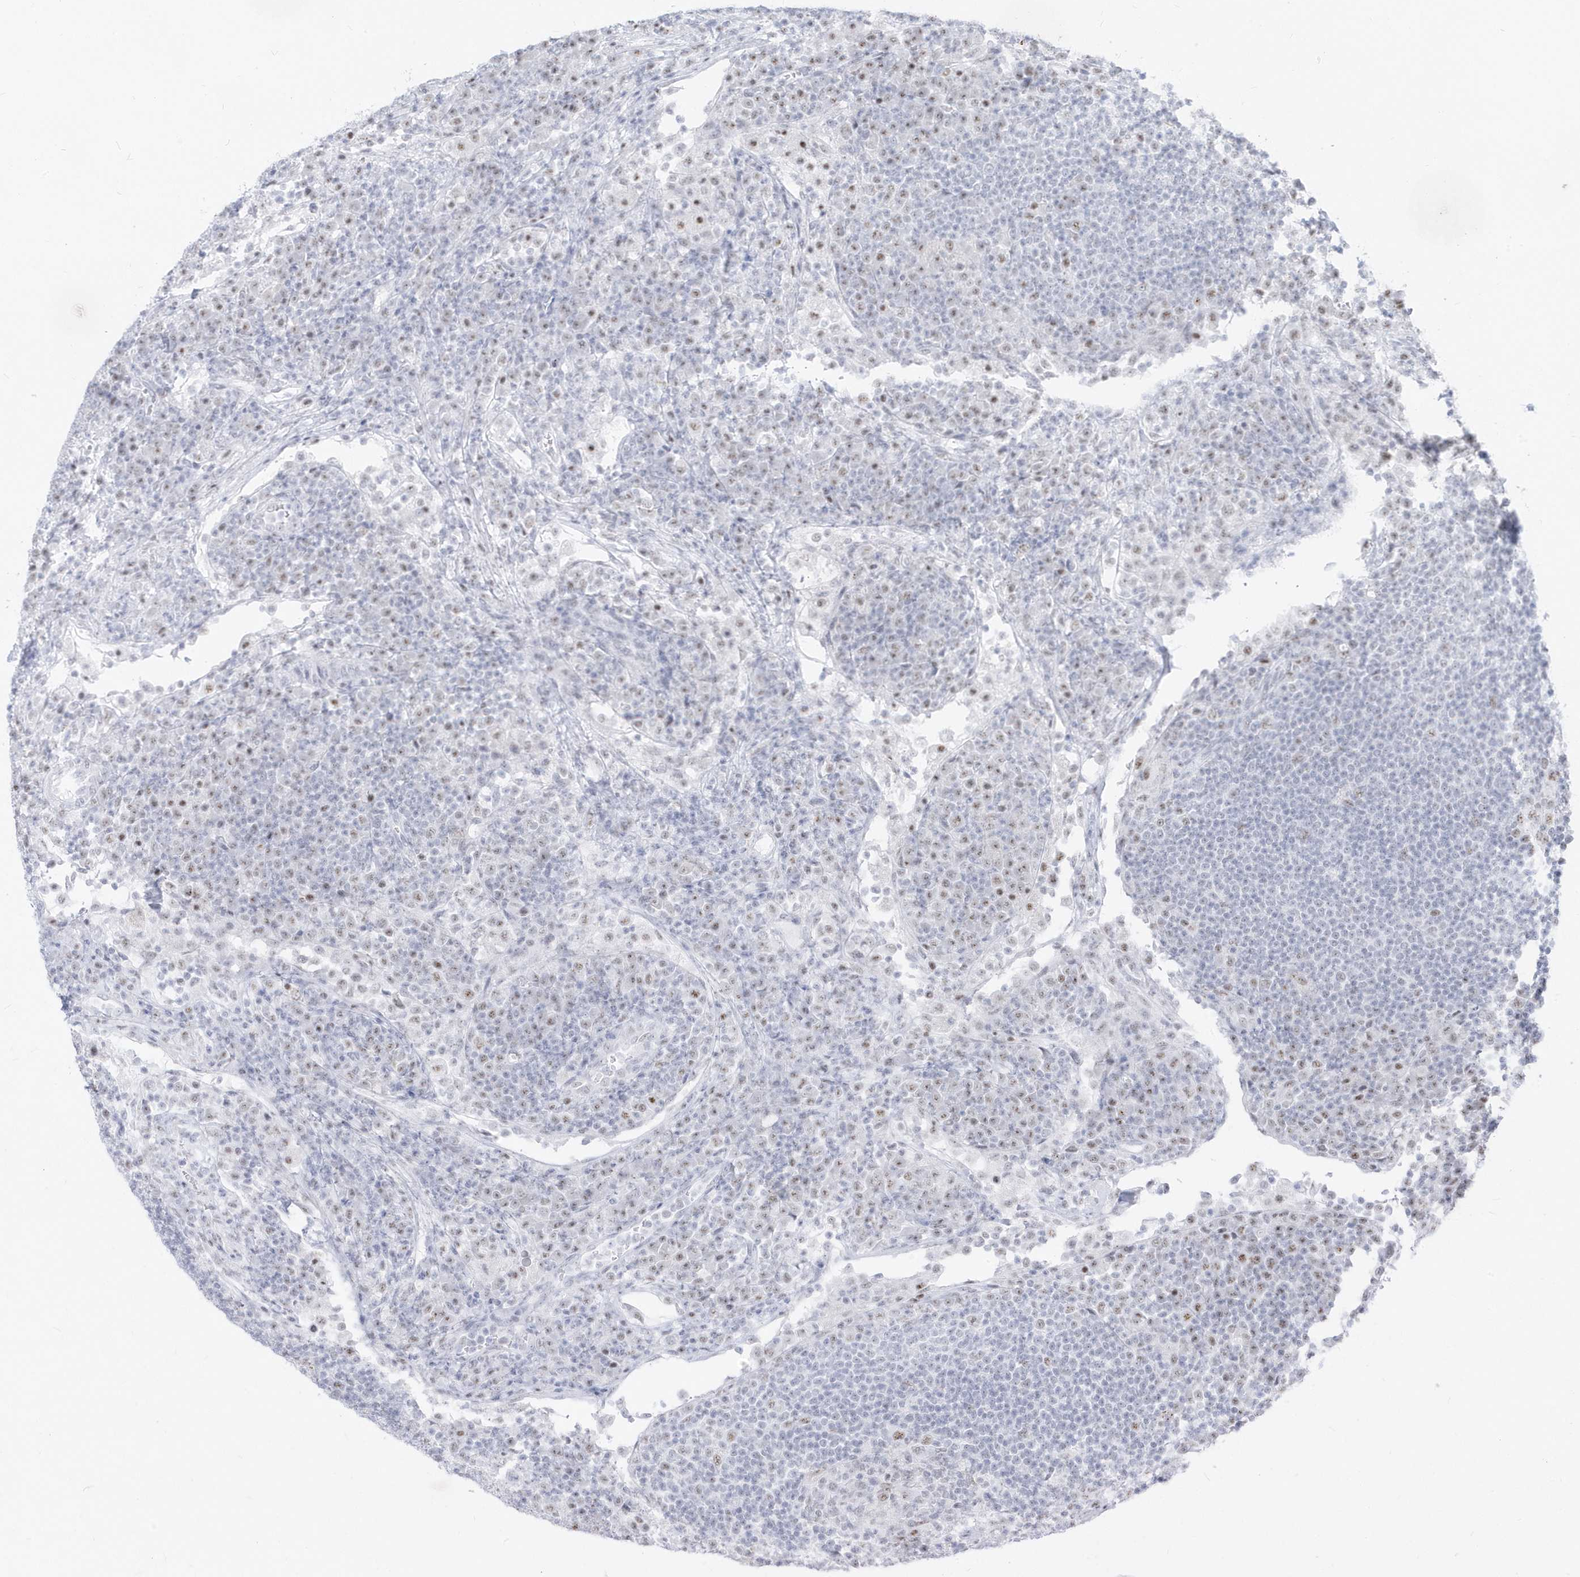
{"staining": {"intensity": "negative", "quantity": "none", "location": "none"}, "tissue": "lymph node", "cell_type": "Germinal center cells", "image_type": "normal", "snomed": [{"axis": "morphology", "description": "Normal tissue, NOS"}, {"axis": "topography", "description": "Lymph node"}], "caption": "High power microscopy micrograph of an IHC photomicrograph of unremarkable lymph node, revealing no significant positivity in germinal center cells. Brightfield microscopy of immunohistochemistry (IHC) stained with DAB (3,3'-diaminobenzidine) (brown) and hematoxylin (blue), captured at high magnification.", "gene": "PLEKHN1", "patient": {"sex": "female", "age": 53}}